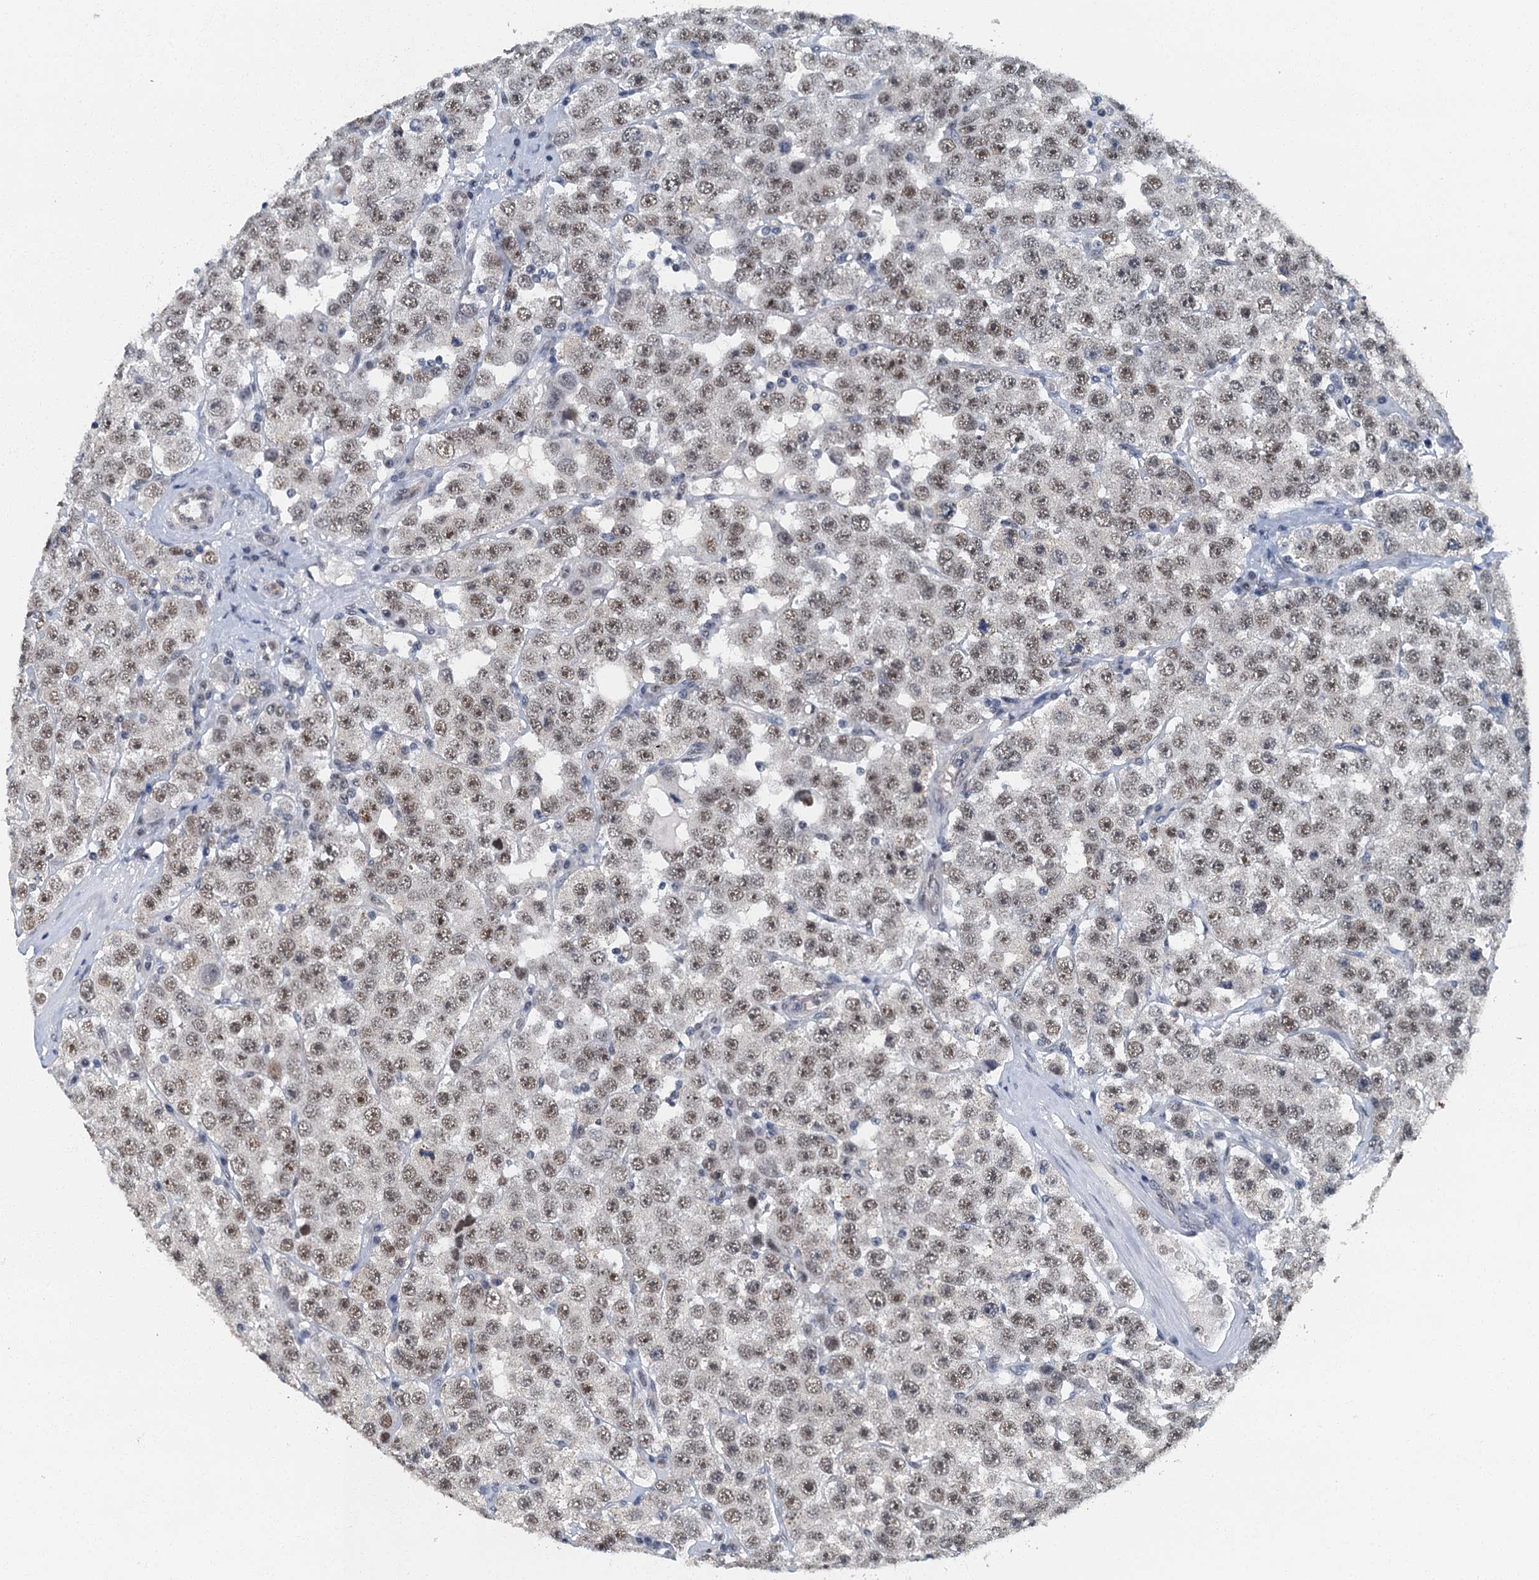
{"staining": {"intensity": "moderate", "quantity": ">75%", "location": "nuclear"}, "tissue": "testis cancer", "cell_type": "Tumor cells", "image_type": "cancer", "snomed": [{"axis": "morphology", "description": "Seminoma, NOS"}, {"axis": "topography", "description": "Testis"}], "caption": "Immunohistochemical staining of human testis cancer reveals medium levels of moderate nuclear protein positivity in approximately >75% of tumor cells.", "gene": "GADL1", "patient": {"sex": "male", "age": 28}}